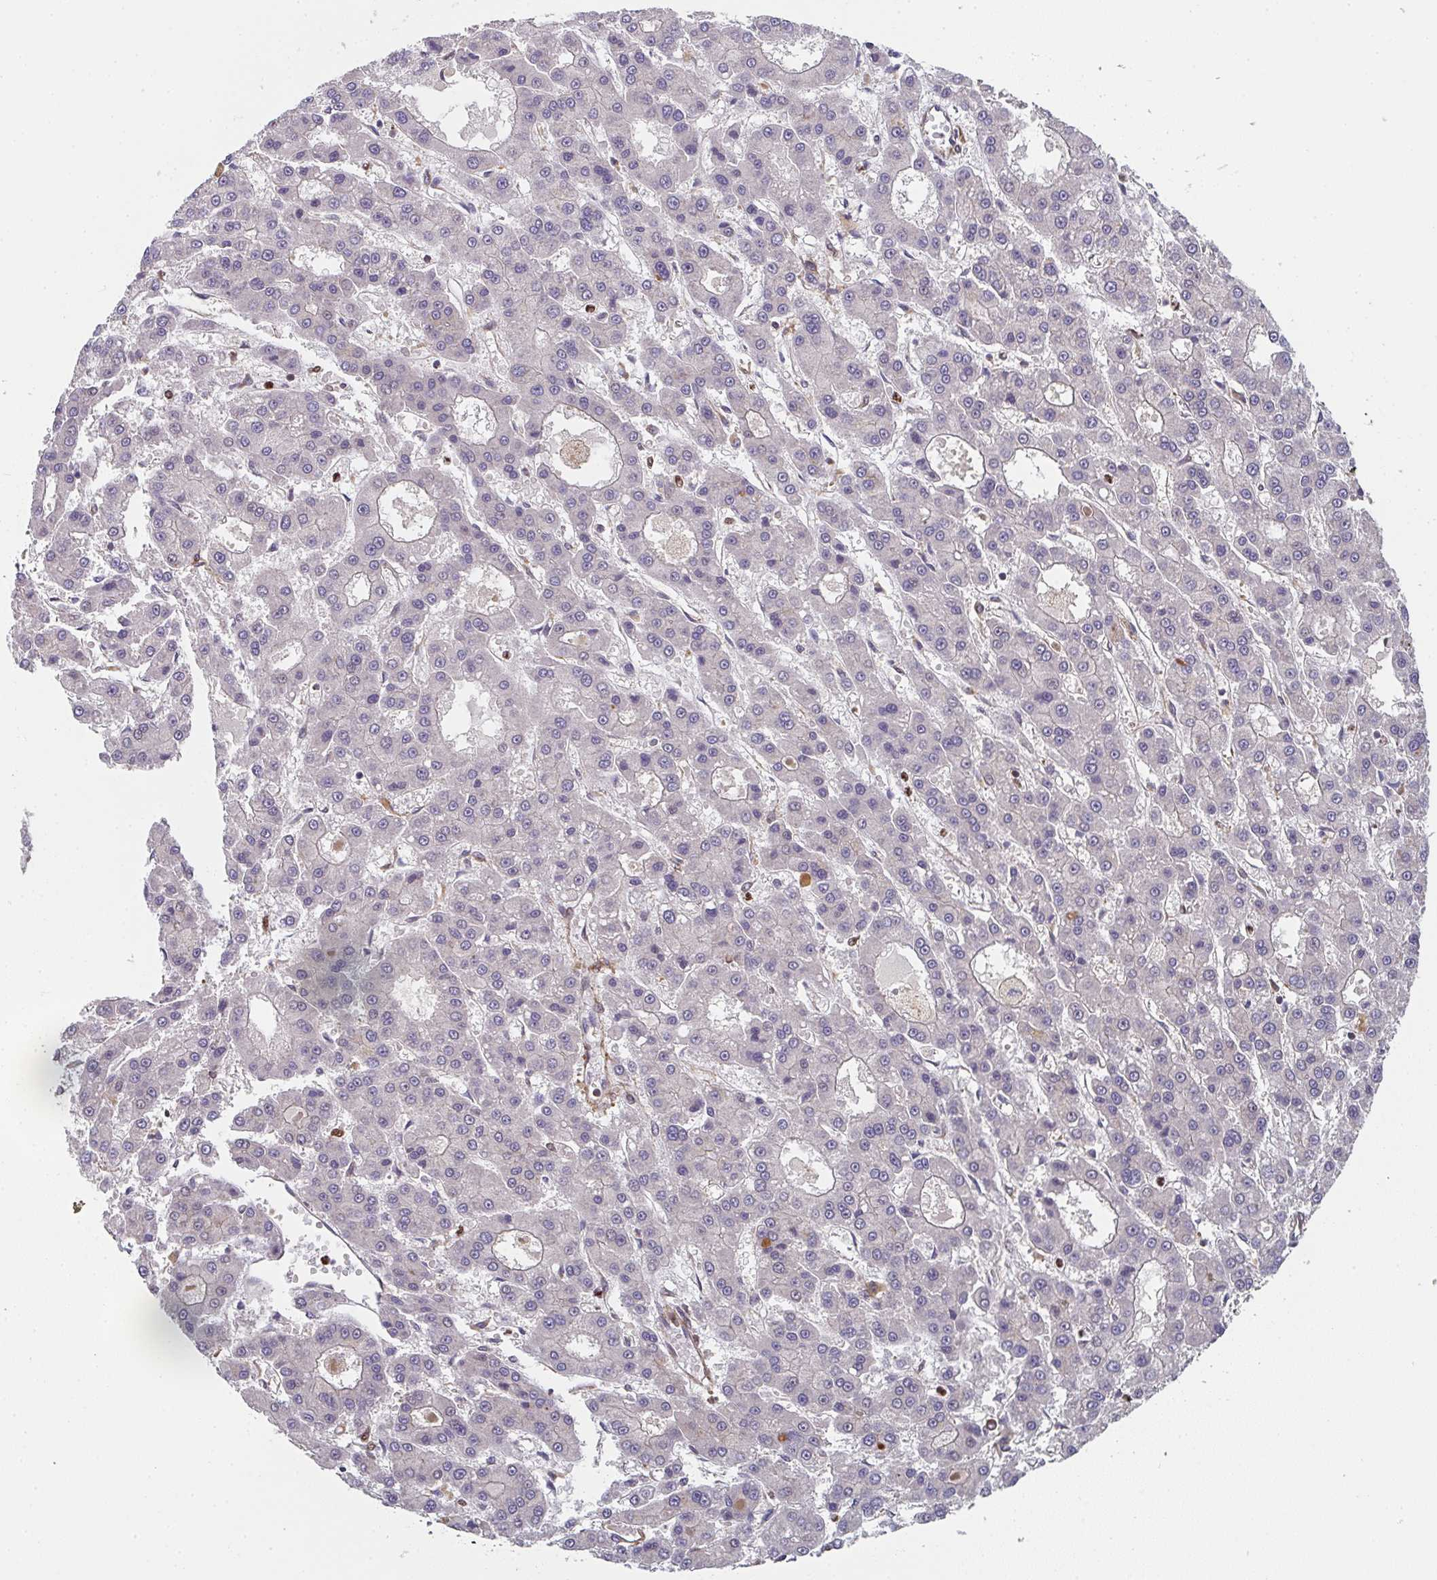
{"staining": {"intensity": "negative", "quantity": "none", "location": "none"}, "tissue": "liver cancer", "cell_type": "Tumor cells", "image_type": "cancer", "snomed": [{"axis": "morphology", "description": "Carcinoma, Hepatocellular, NOS"}, {"axis": "topography", "description": "Liver"}], "caption": "A high-resolution histopathology image shows immunohistochemistry staining of liver cancer (hepatocellular carcinoma), which shows no significant expression in tumor cells. (IHC, brightfield microscopy, high magnification).", "gene": "SIMC1", "patient": {"sex": "male", "age": 70}}